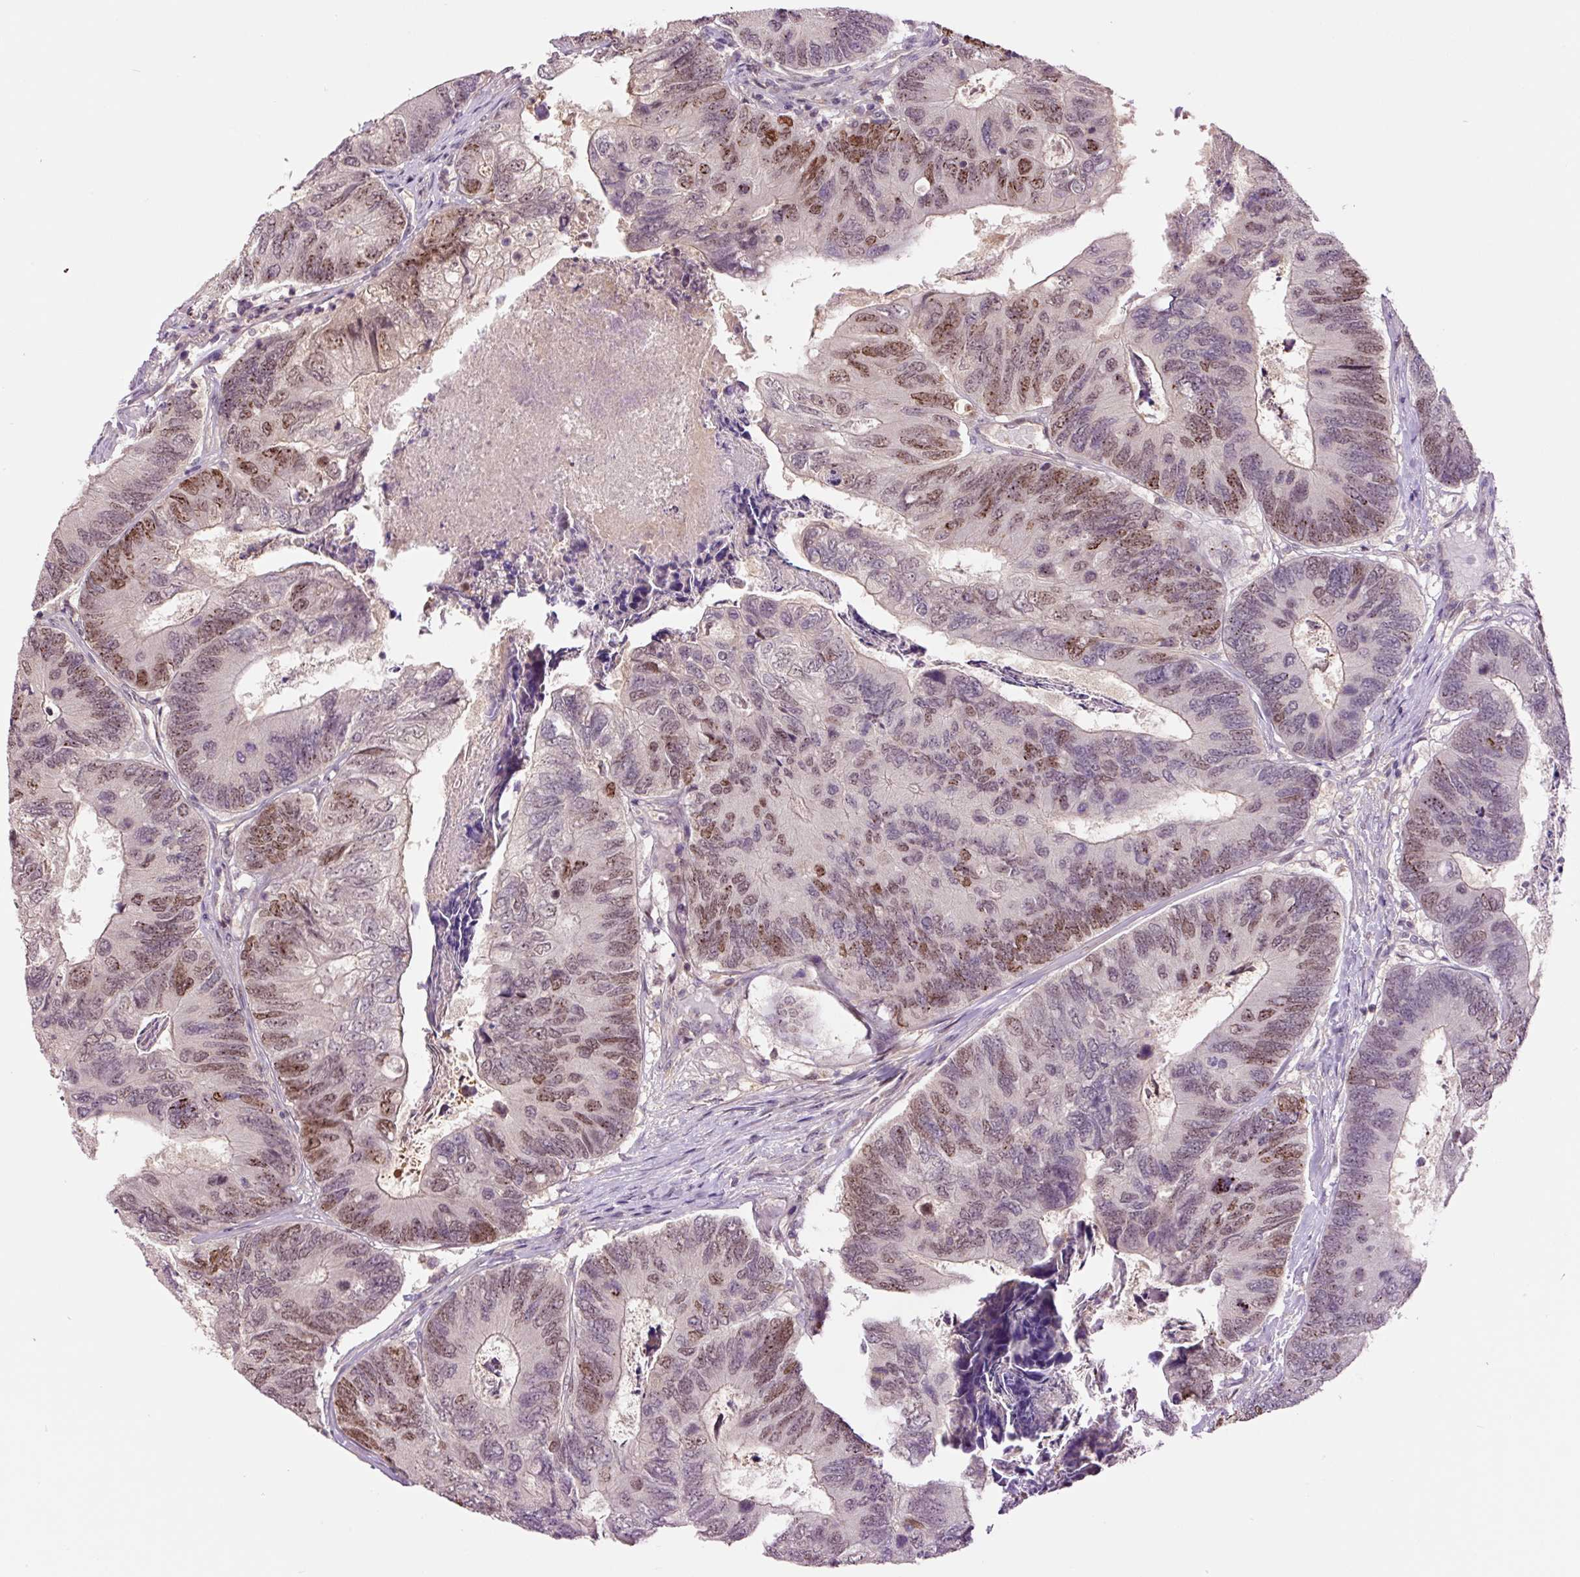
{"staining": {"intensity": "moderate", "quantity": "25%-75%", "location": "nuclear"}, "tissue": "colorectal cancer", "cell_type": "Tumor cells", "image_type": "cancer", "snomed": [{"axis": "morphology", "description": "Adenocarcinoma, NOS"}, {"axis": "topography", "description": "Colon"}], "caption": "Protein staining displays moderate nuclear staining in about 25%-75% of tumor cells in colorectal cancer (adenocarcinoma).", "gene": "DPPA4", "patient": {"sex": "female", "age": 67}}